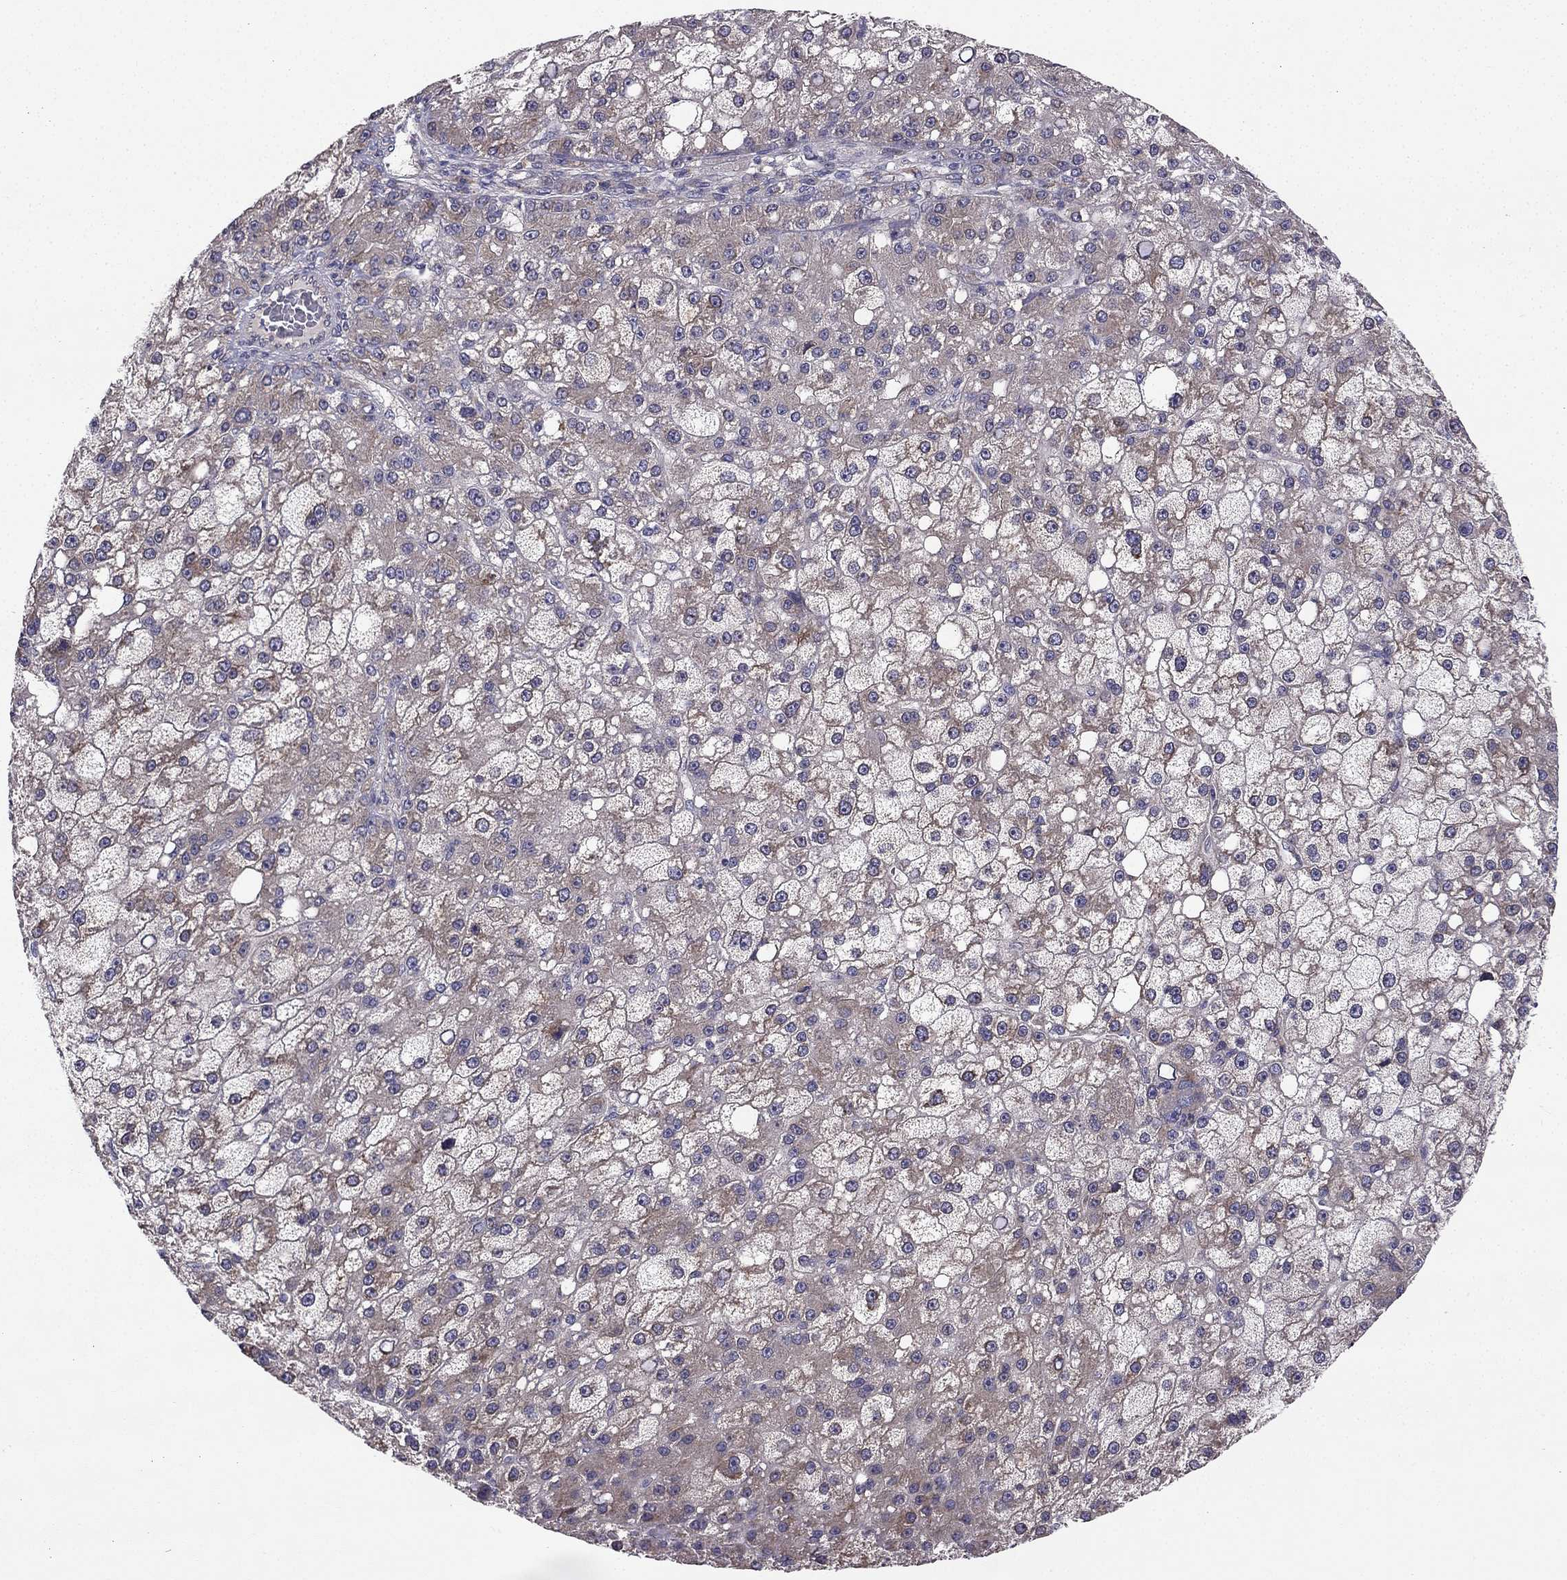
{"staining": {"intensity": "weak", "quantity": "25%-75%", "location": "cytoplasmic/membranous"}, "tissue": "liver cancer", "cell_type": "Tumor cells", "image_type": "cancer", "snomed": [{"axis": "morphology", "description": "Carcinoma, Hepatocellular, NOS"}, {"axis": "topography", "description": "Liver"}], "caption": "Immunohistochemistry (IHC) (DAB) staining of human liver hepatocellular carcinoma demonstrates weak cytoplasmic/membranous protein expression in approximately 25%-75% of tumor cells.", "gene": "STXBP5", "patient": {"sex": "male", "age": 67}}